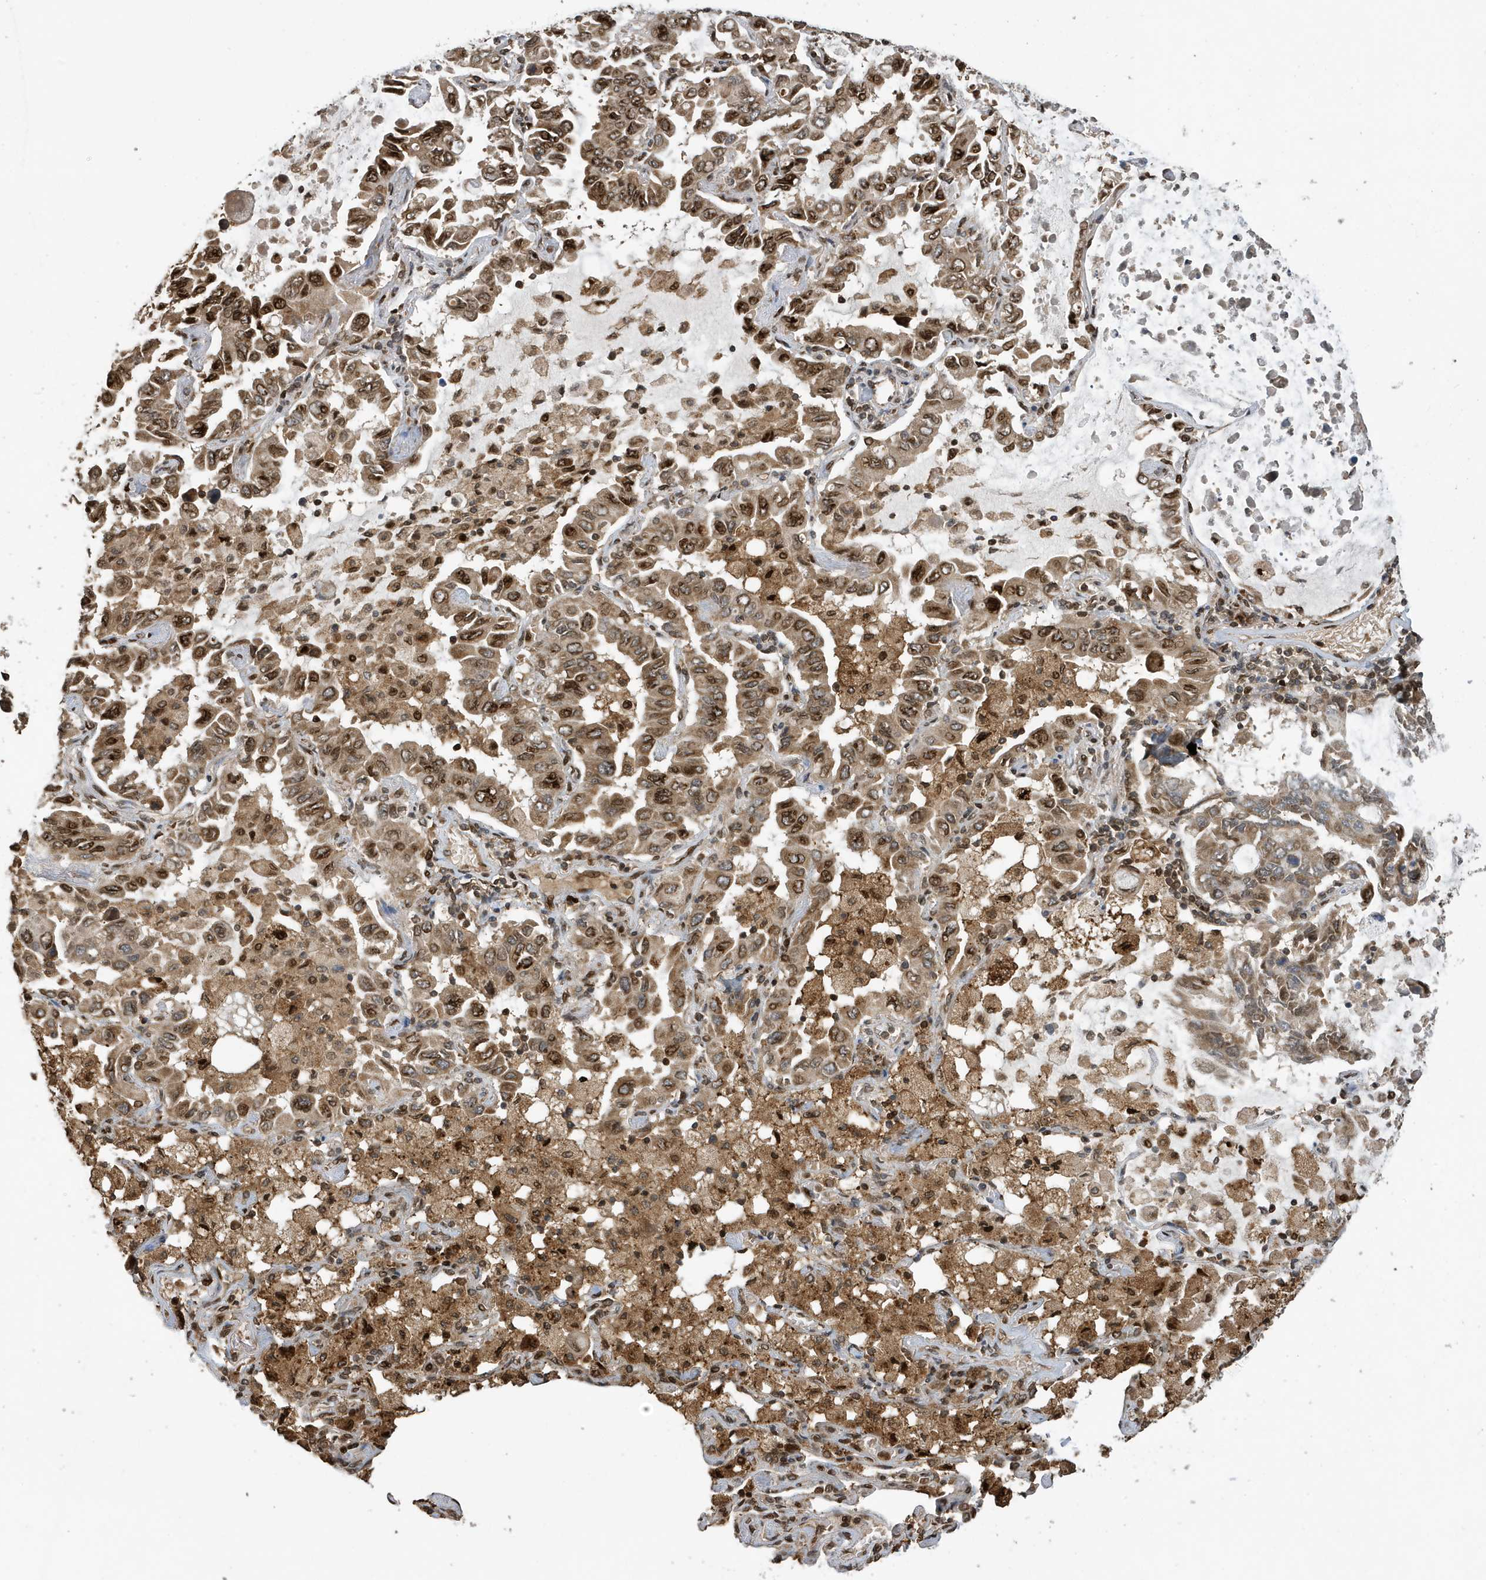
{"staining": {"intensity": "moderate", "quantity": ">75%", "location": "cytoplasmic/membranous,nuclear"}, "tissue": "lung cancer", "cell_type": "Tumor cells", "image_type": "cancer", "snomed": [{"axis": "morphology", "description": "Adenocarcinoma, NOS"}, {"axis": "topography", "description": "Lung"}], "caption": "Lung cancer stained for a protein exhibits moderate cytoplasmic/membranous and nuclear positivity in tumor cells.", "gene": "DUSP18", "patient": {"sex": "male", "age": 64}}